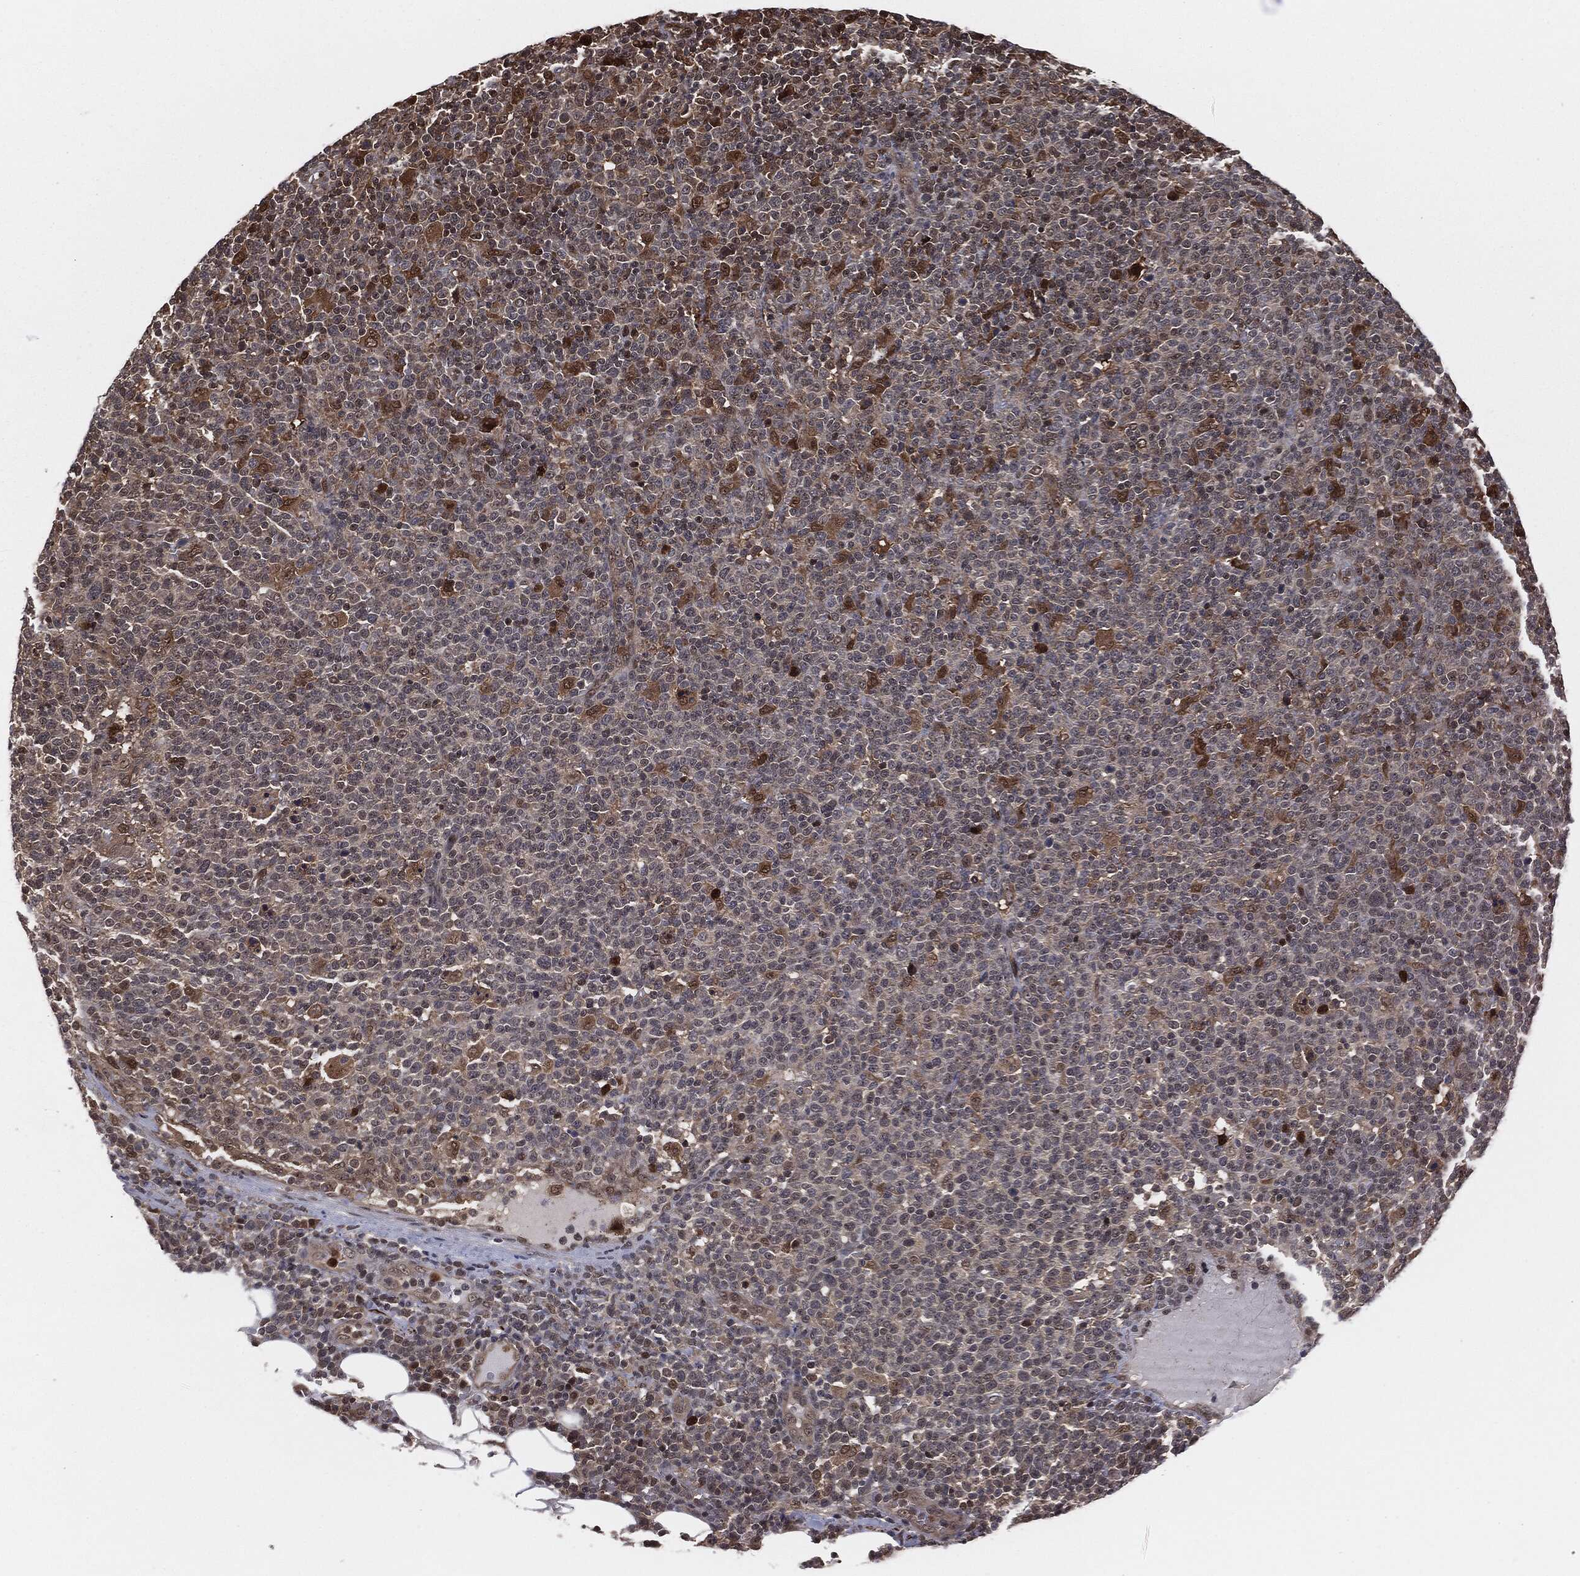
{"staining": {"intensity": "negative", "quantity": "none", "location": "none"}, "tissue": "lymphoma", "cell_type": "Tumor cells", "image_type": "cancer", "snomed": [{"axis": "morphology", "description": "Malignant lymphoma, non-Hodgkin's type, High grade"}, {"axis": "topography", "description": "Lymph node"}], "caption": "Tumor cells show no significant staining in lymphoma. (DAB IHC, high magnification).", "gene": "CAPRIN2", "patient": {"sex": "male", "age": 61}}